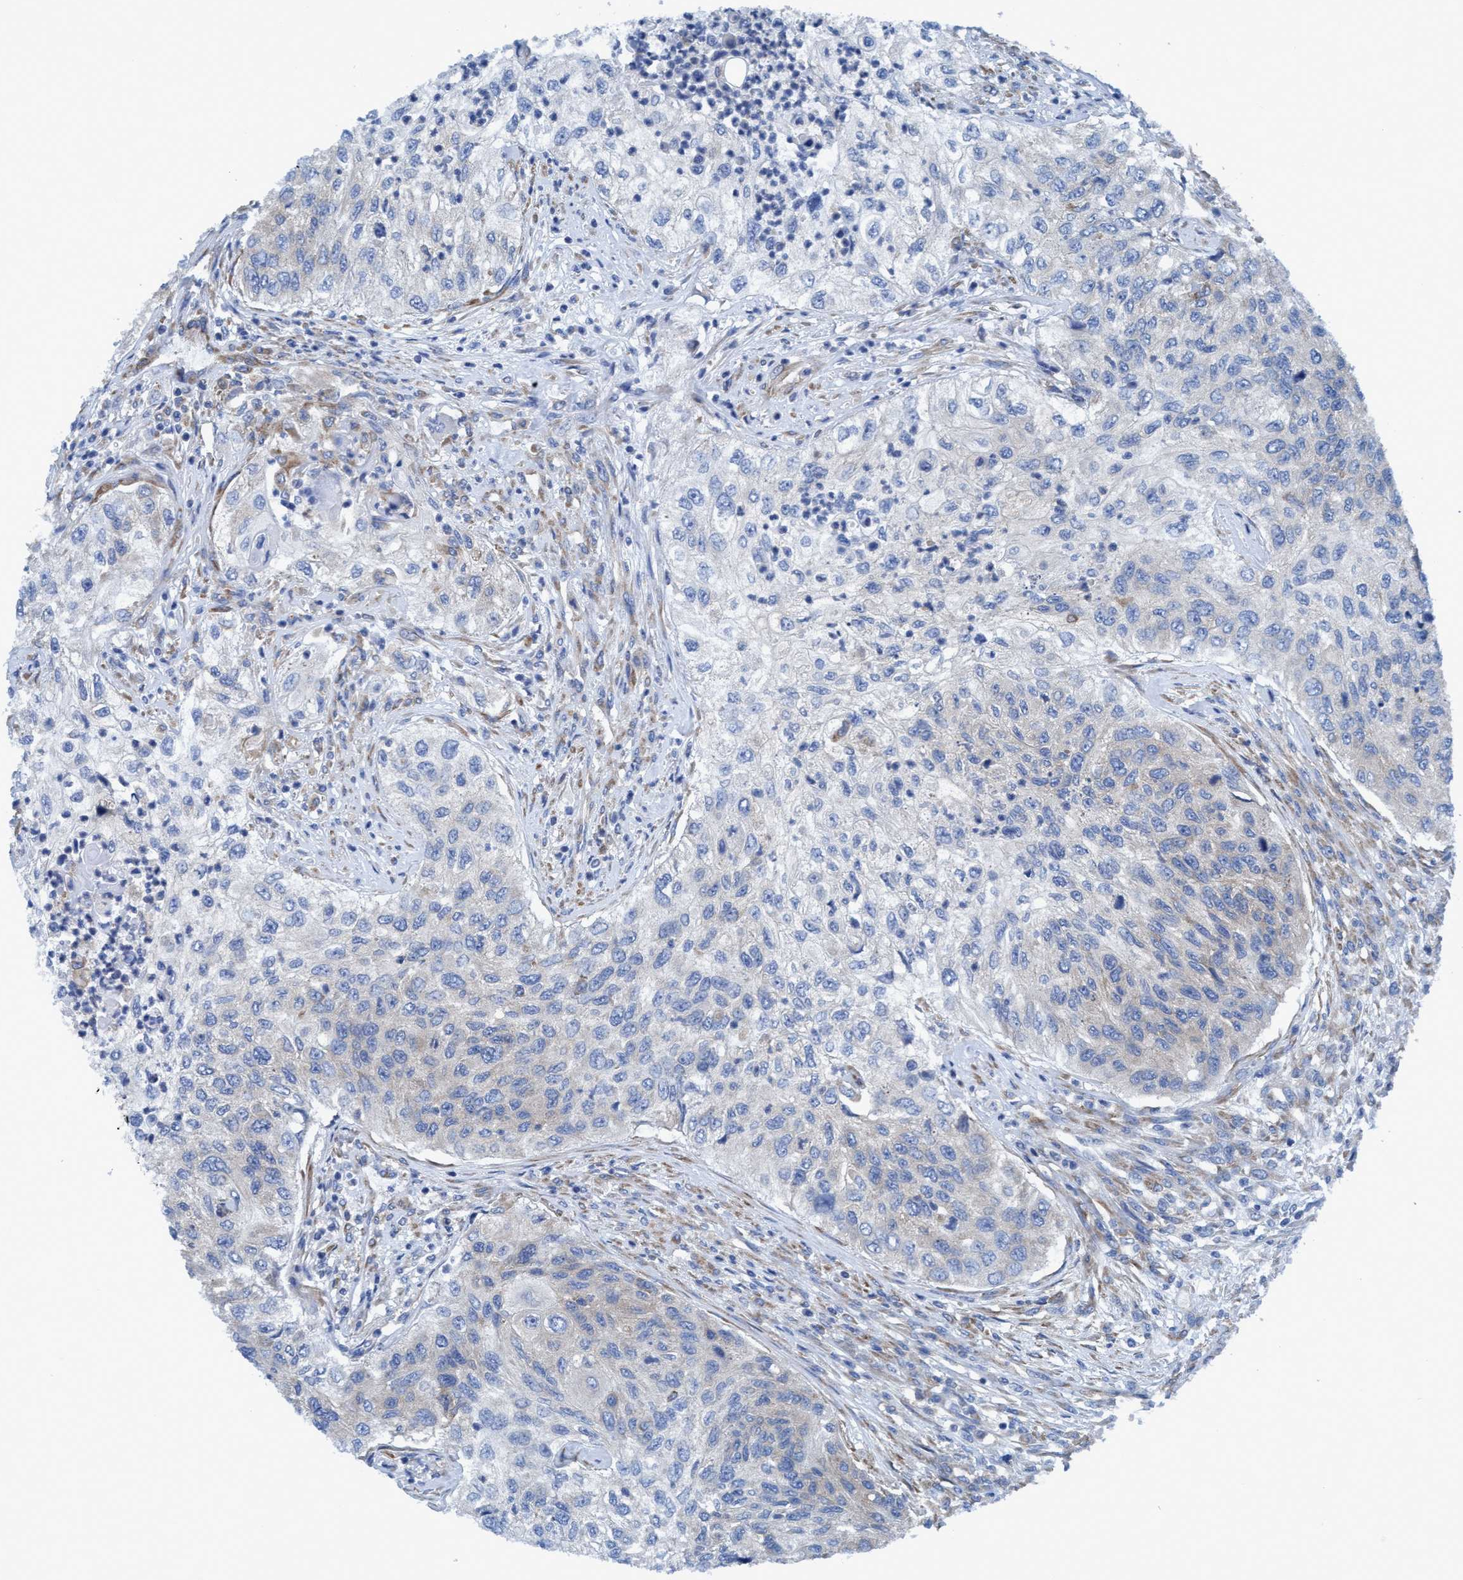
{"staining": {"intensity": "negative", "quantity": "none", "location": "none"}, "tissue": "urothelial cancer", "cell_type": "Tumor cells", "image_type": "cancer", "snomed": [{"axis": "morphology", "description": "Urothelial carcinoma, High grade"}, {"axis": "topography", "description": "Urinary bladder"}], "caption": "Immunohistochemistry (IHC) micrograph of urothelial cancer stained for a protein (brown), which reveals no positivity in tumor cells.", "gene": "NMT1", "patient": {"sex": "female", "age": 60}}